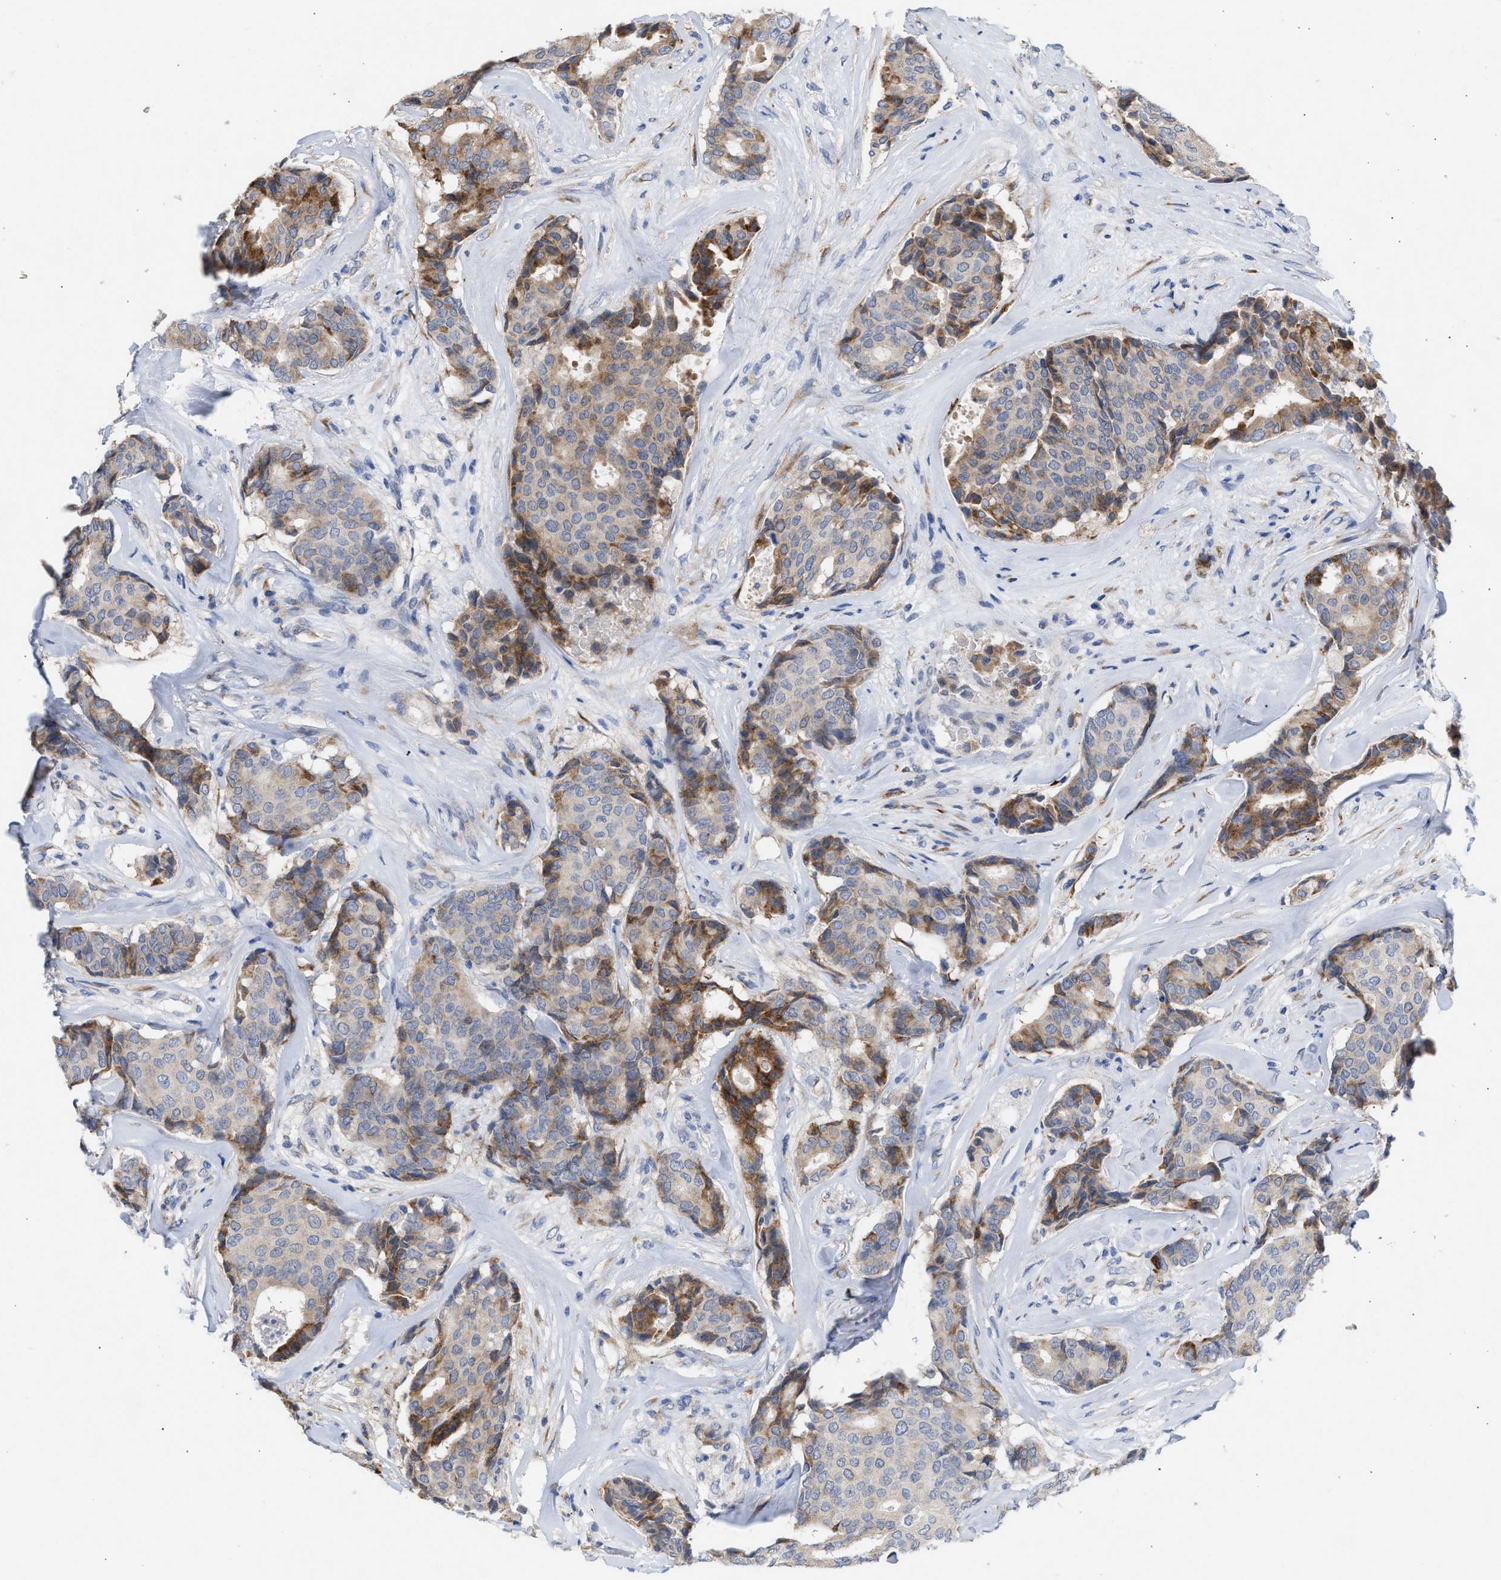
{"staining": {"intensity": "moderate", "quantity": "<25%", "location": "cytoplasmic/membranous"}, "tissue": "breast cancer", "cell_type": "Tumor cells", "image_type": "cancer", "snomed": [{"axis": "morphology", "description": "Duct carcinoma"}, {"axis": "topography", "description": "Breast"}], "caption": "High-magnification brightfield microscopy of invasive ductal carcinoma (breast) stained with DAB (3,3'-diaminobenzidine) (brown) and counterstained with hematoxylin (blue). tumor cells exhibit moderate cytoplasmic/membranous positivity is present in about<25% of cells. The protein of interest is shown in brown color, while the nuclei are stained blue.", "gene": "SELENOM", "patient": {"sex": "female", "age": 75}}